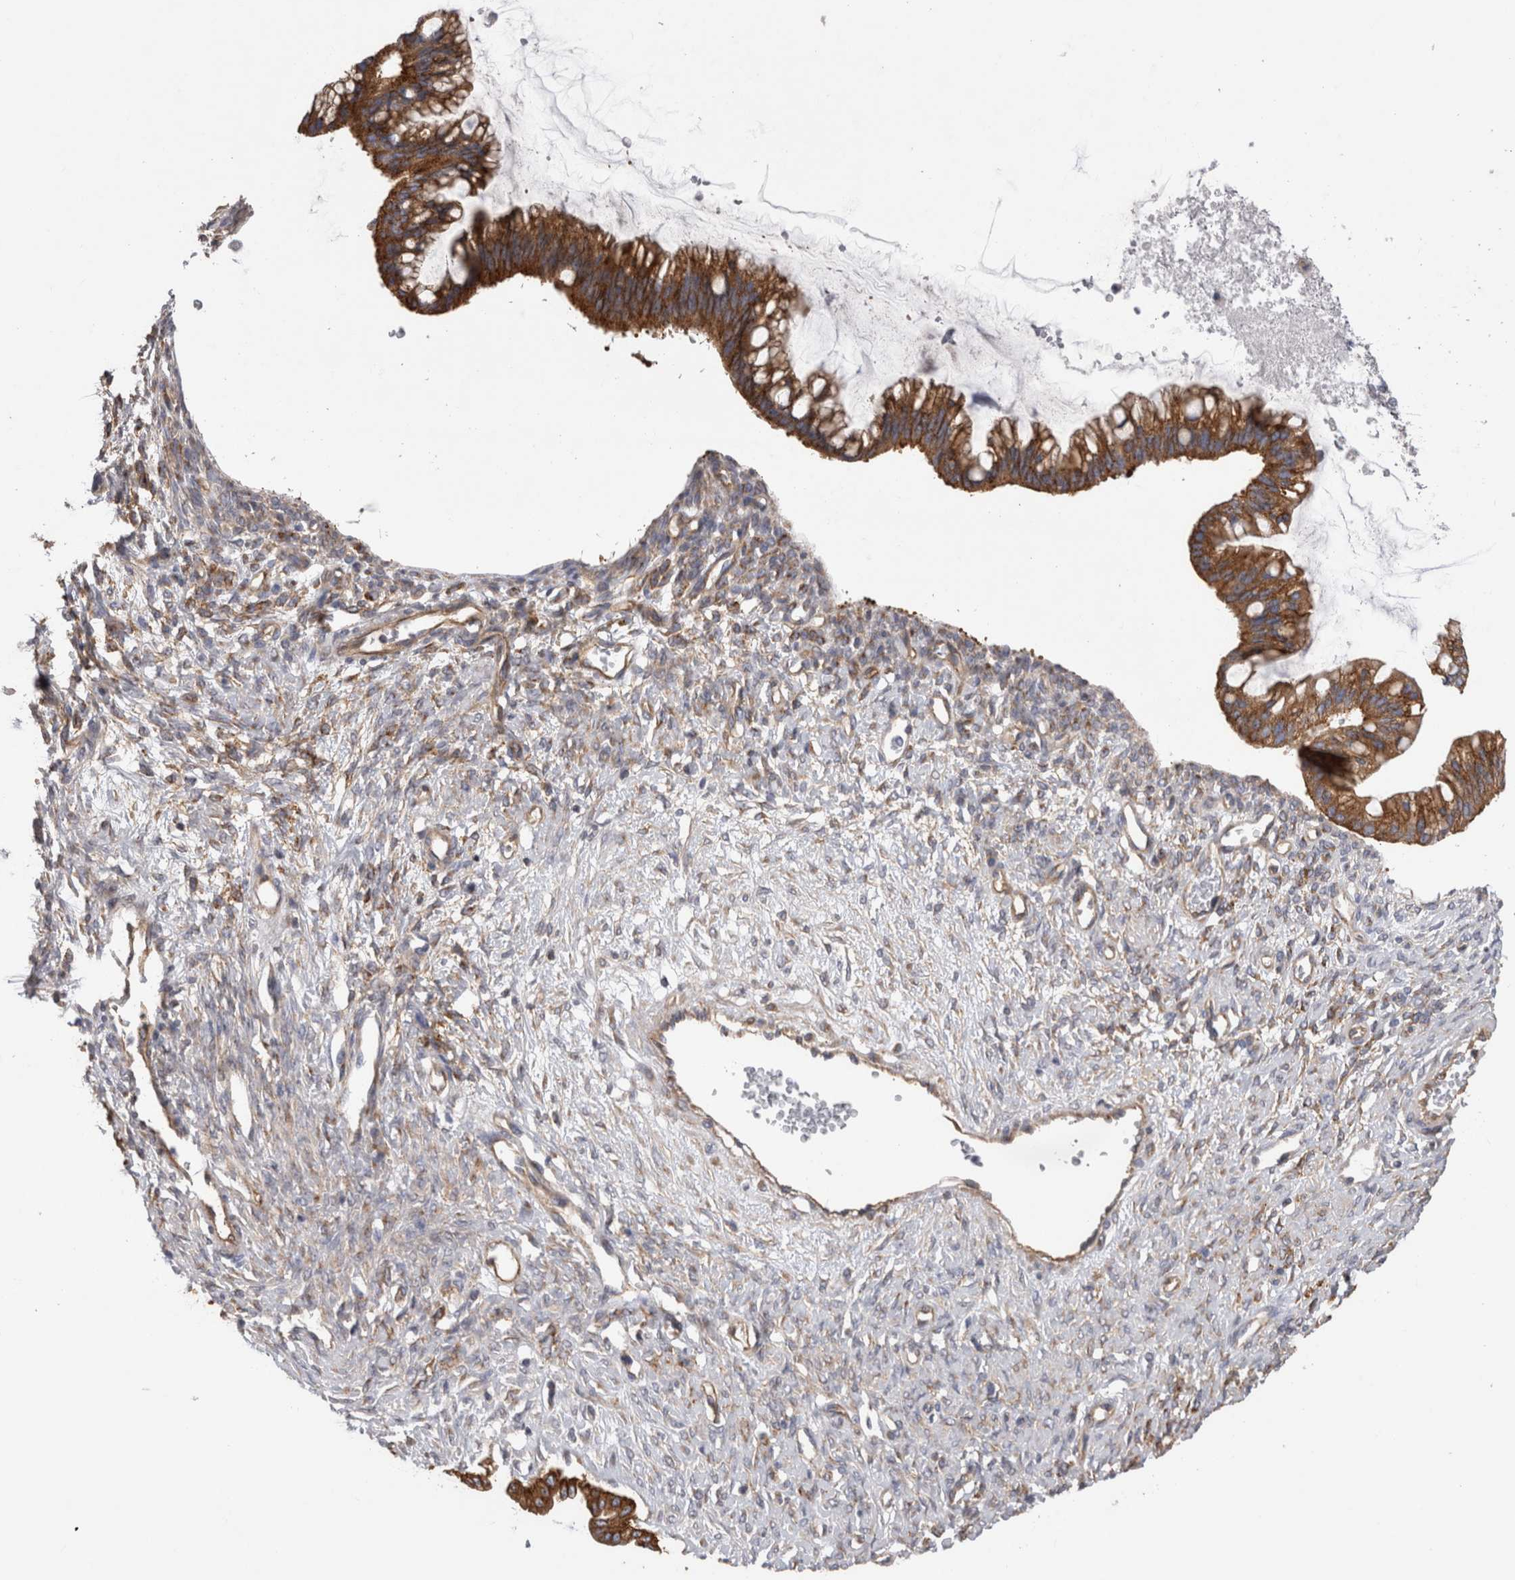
{"staining": {"intensity": "moderate", "quantity": ">75%", "location": "cytoplasmic/membranous"}, "tissue": "ovarian cancer", "cell_type": "Tumor cells", "image_type": "cancer", "snomed": [{"axis": "morphology", "description": "Cystadenocarcinoma, mucinous, NOS"}, {"axis": "topography", "description": "Ovary"}], "caption": "The photomicrograph demonstrates immunohistochemical staining of ovarian cancer (mucinous cystadenocarcinoma). There is moderate cytoplasmic/membranous staining is present in about >75% of tumor cells.", "gene": "ATXN3", "patient": {"sex": "female", "age": 73}}